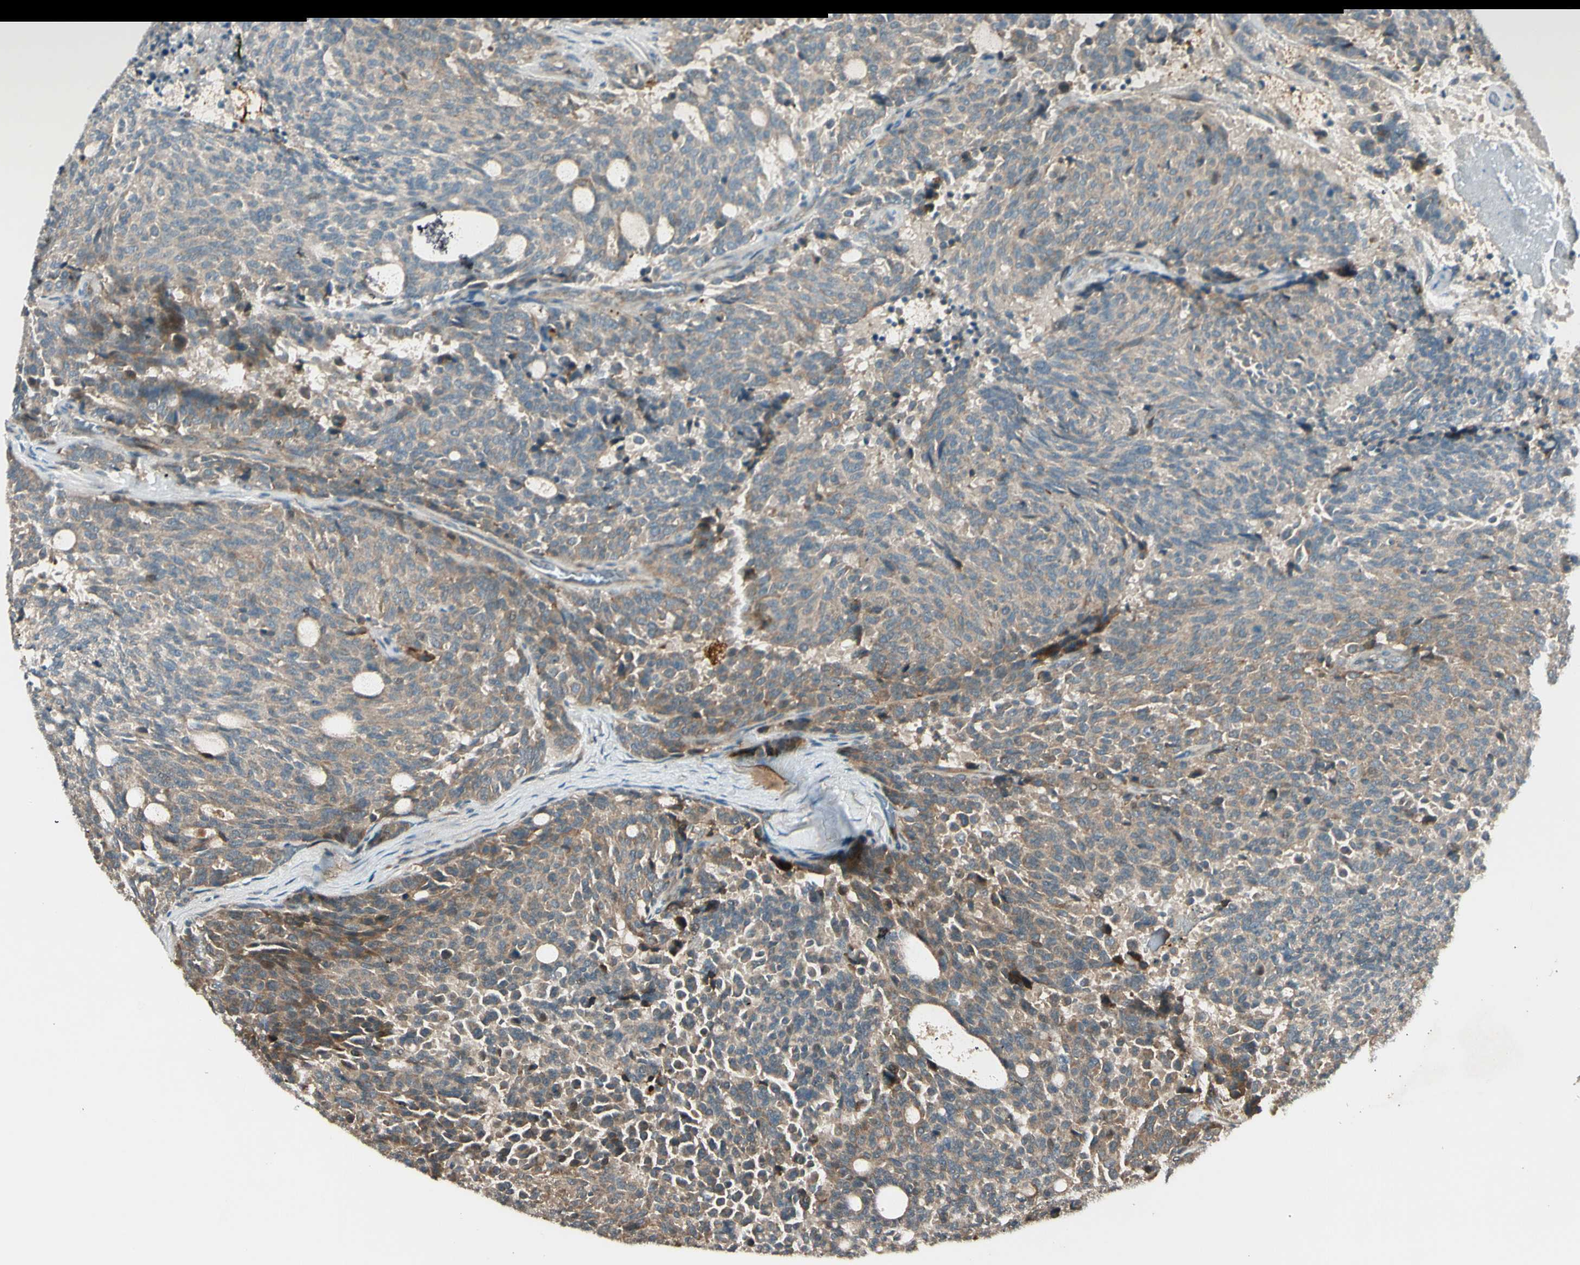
{"staining": {"intensity": "weak", "quantity": ">75%", "location": "cytoplasmic/membranous"}, "tissue": "carcinoid", "cell_type": "Tumor cells", "image_type": "cancer", "snomed": [{"axis": "morphology", "description": "Carcinoid, malignant, NOS"}, {"axis": "topography", "description": "Pancreas"}], "caption": "Protein expression by immunohistochemistry shows weak cytoplasmic/membranous expression in approximately >75% of tumor cells in carcinoid. The staining was performed using DAB to visualize the protein expression in brown, while the nuclei were stained in blue with hematoxylin (Magnification: 20x).", "gene": "ACVR1C", "patient": {"sex": "female", "age": 54}}